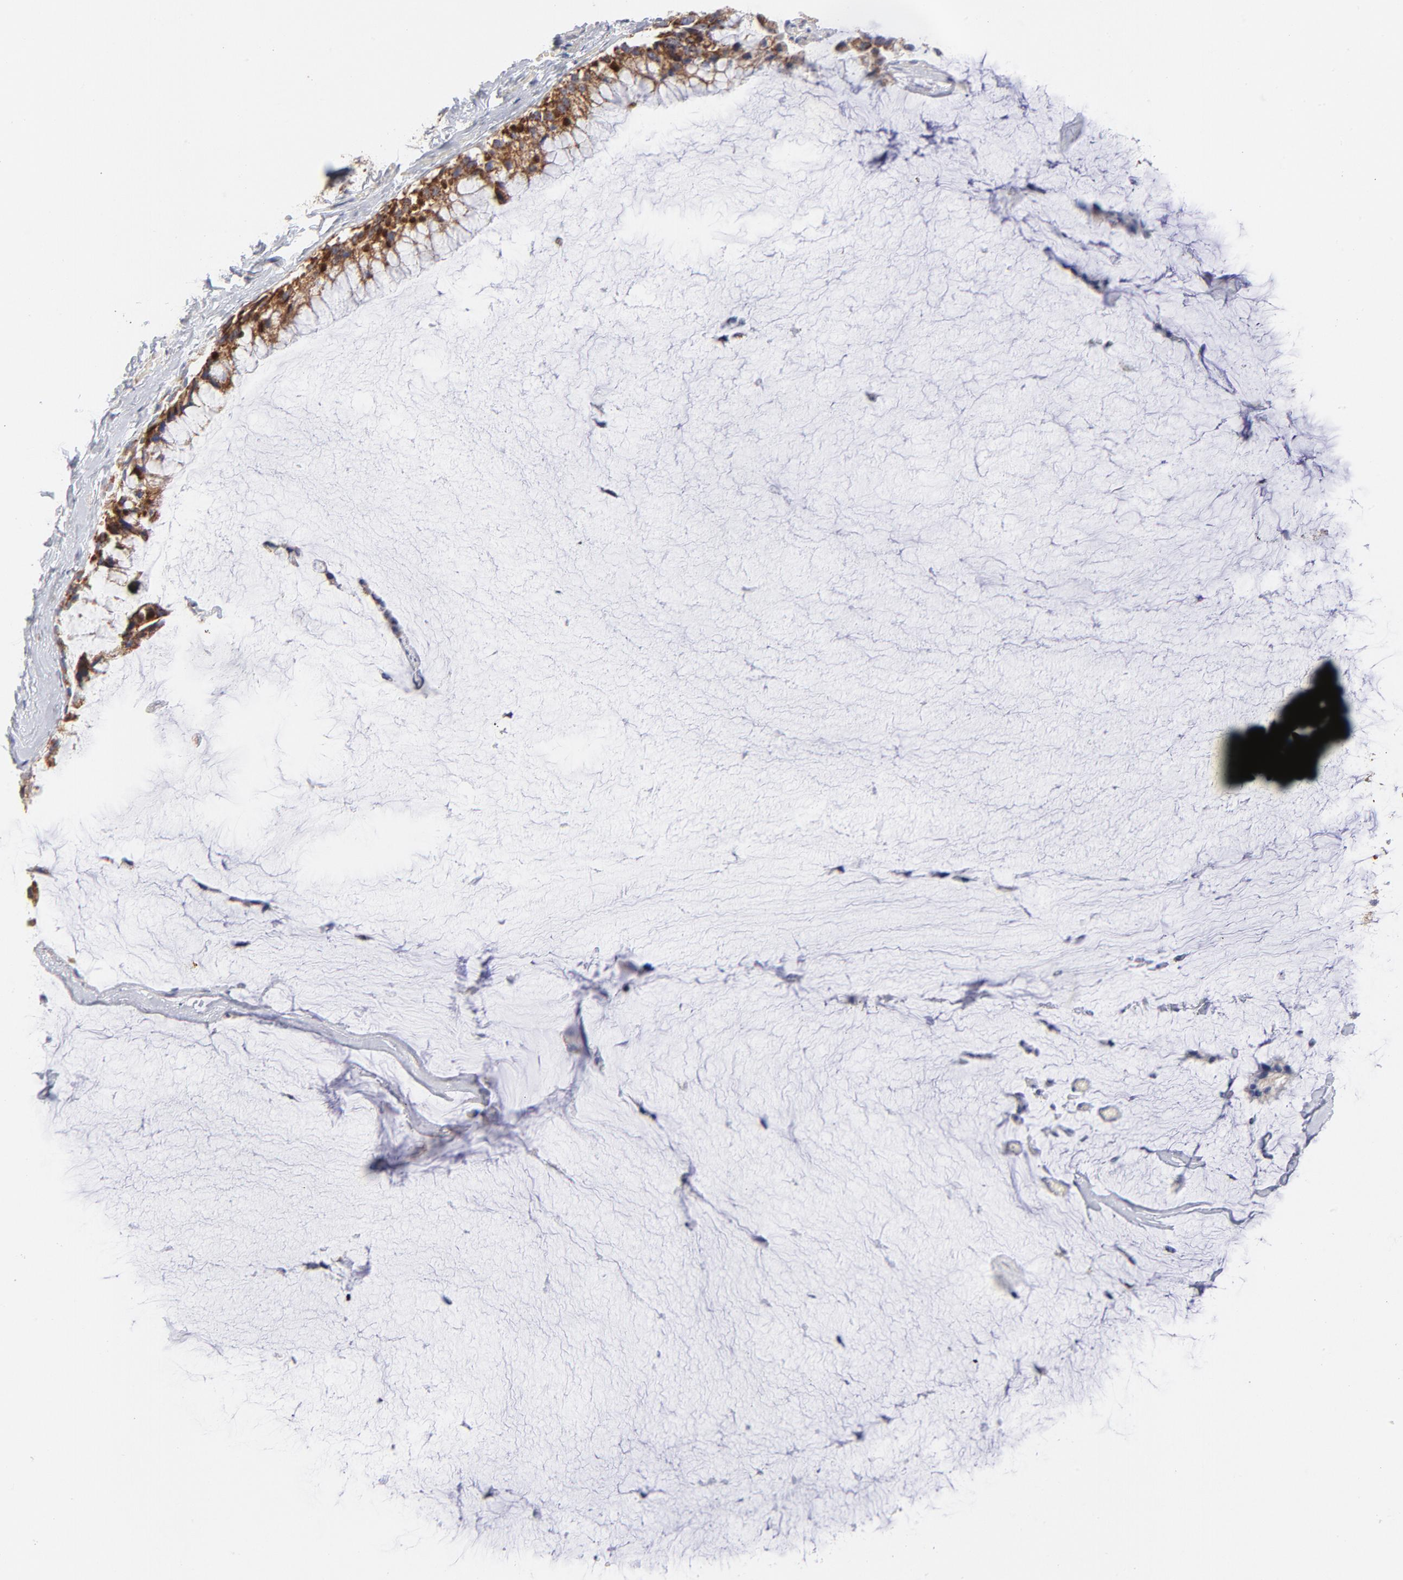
{"staining": {"intensity": "moderate", "quantity": ">75%", "location": "cytoplasmic/membranous"}, "tissue": "ovarian cancer", "cell_type": "Tumor cells", "image_type": "cancer", "snomed": [{"axis": "morphology", "description": "Cystadenocarcinoma, mucinous, NOS"}, {"axis": "topography", "description": "Ovary"}], "caption": "Protein expression analysis of ovarian mucinous cystadenocarcinoma shows moderate cytoplasmic/membranous positivity in about >75% of tumor cells.", "gene": "TIMM8A", "patient": {"sex": "female", "age": 39}}